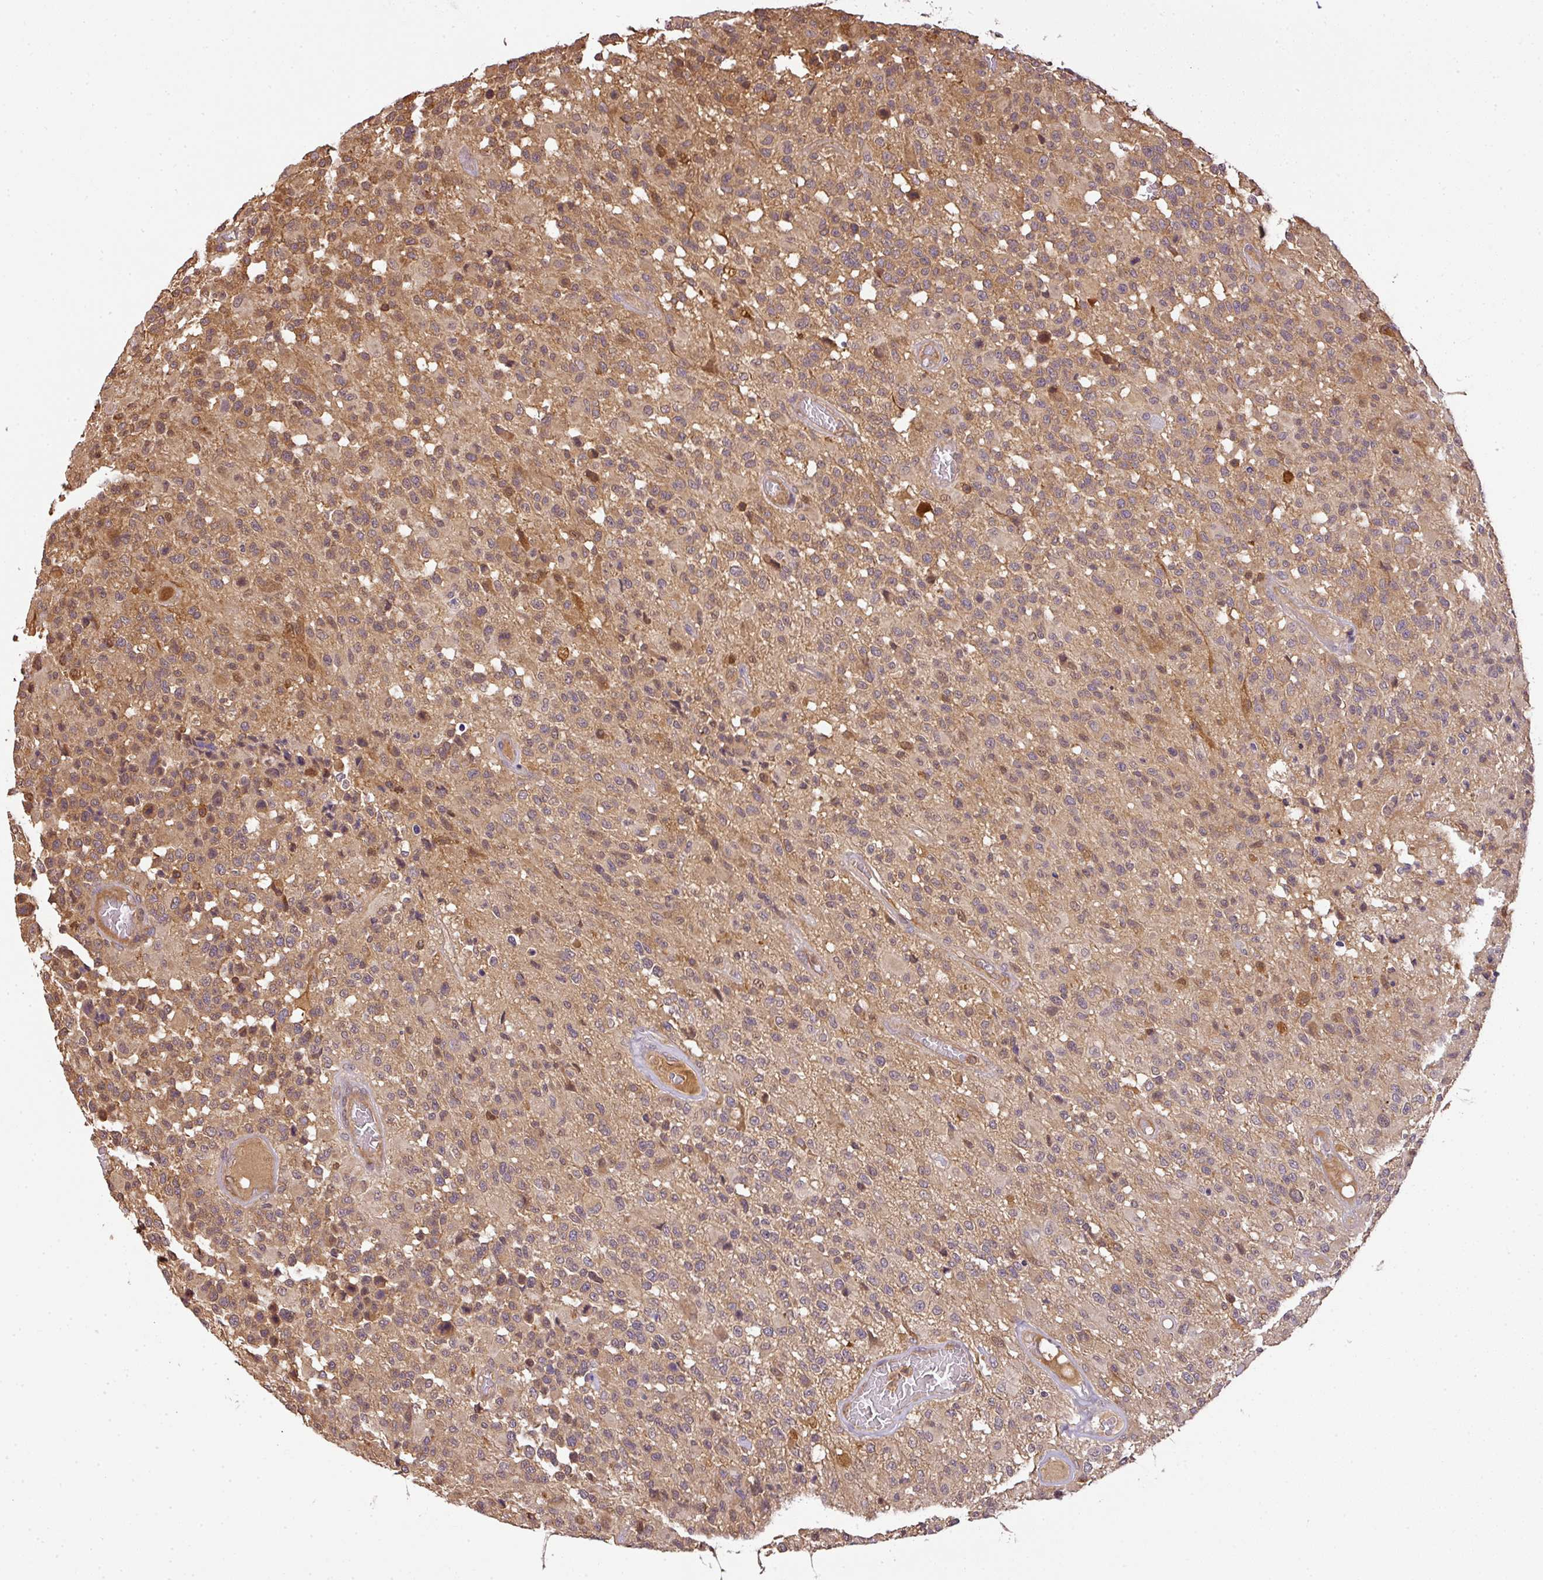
{"staining": {"intensity": "weak", "quantity": ">75%", "location": "cytoplasmic/membranous"}, "tissue": "glioma", "cell_type": "Tumor cells", "image_type": "cancer", "snomed": [{"axis": "morphology", "description": "Glioma, malignant, High grade"}, {"axis": "morphology", "description": "Glioblastoma, NOS"}, {"axis": "topography", "description": "Brain"}], "caption": "Approximately >75% of tumor cells in human glioma reveal weak cytoplasmic/membranous protein expression as visualized by brown immunohistochemical staining.", "gene": "TCL1B", "patient": {"sex": "male", "age": 60}}